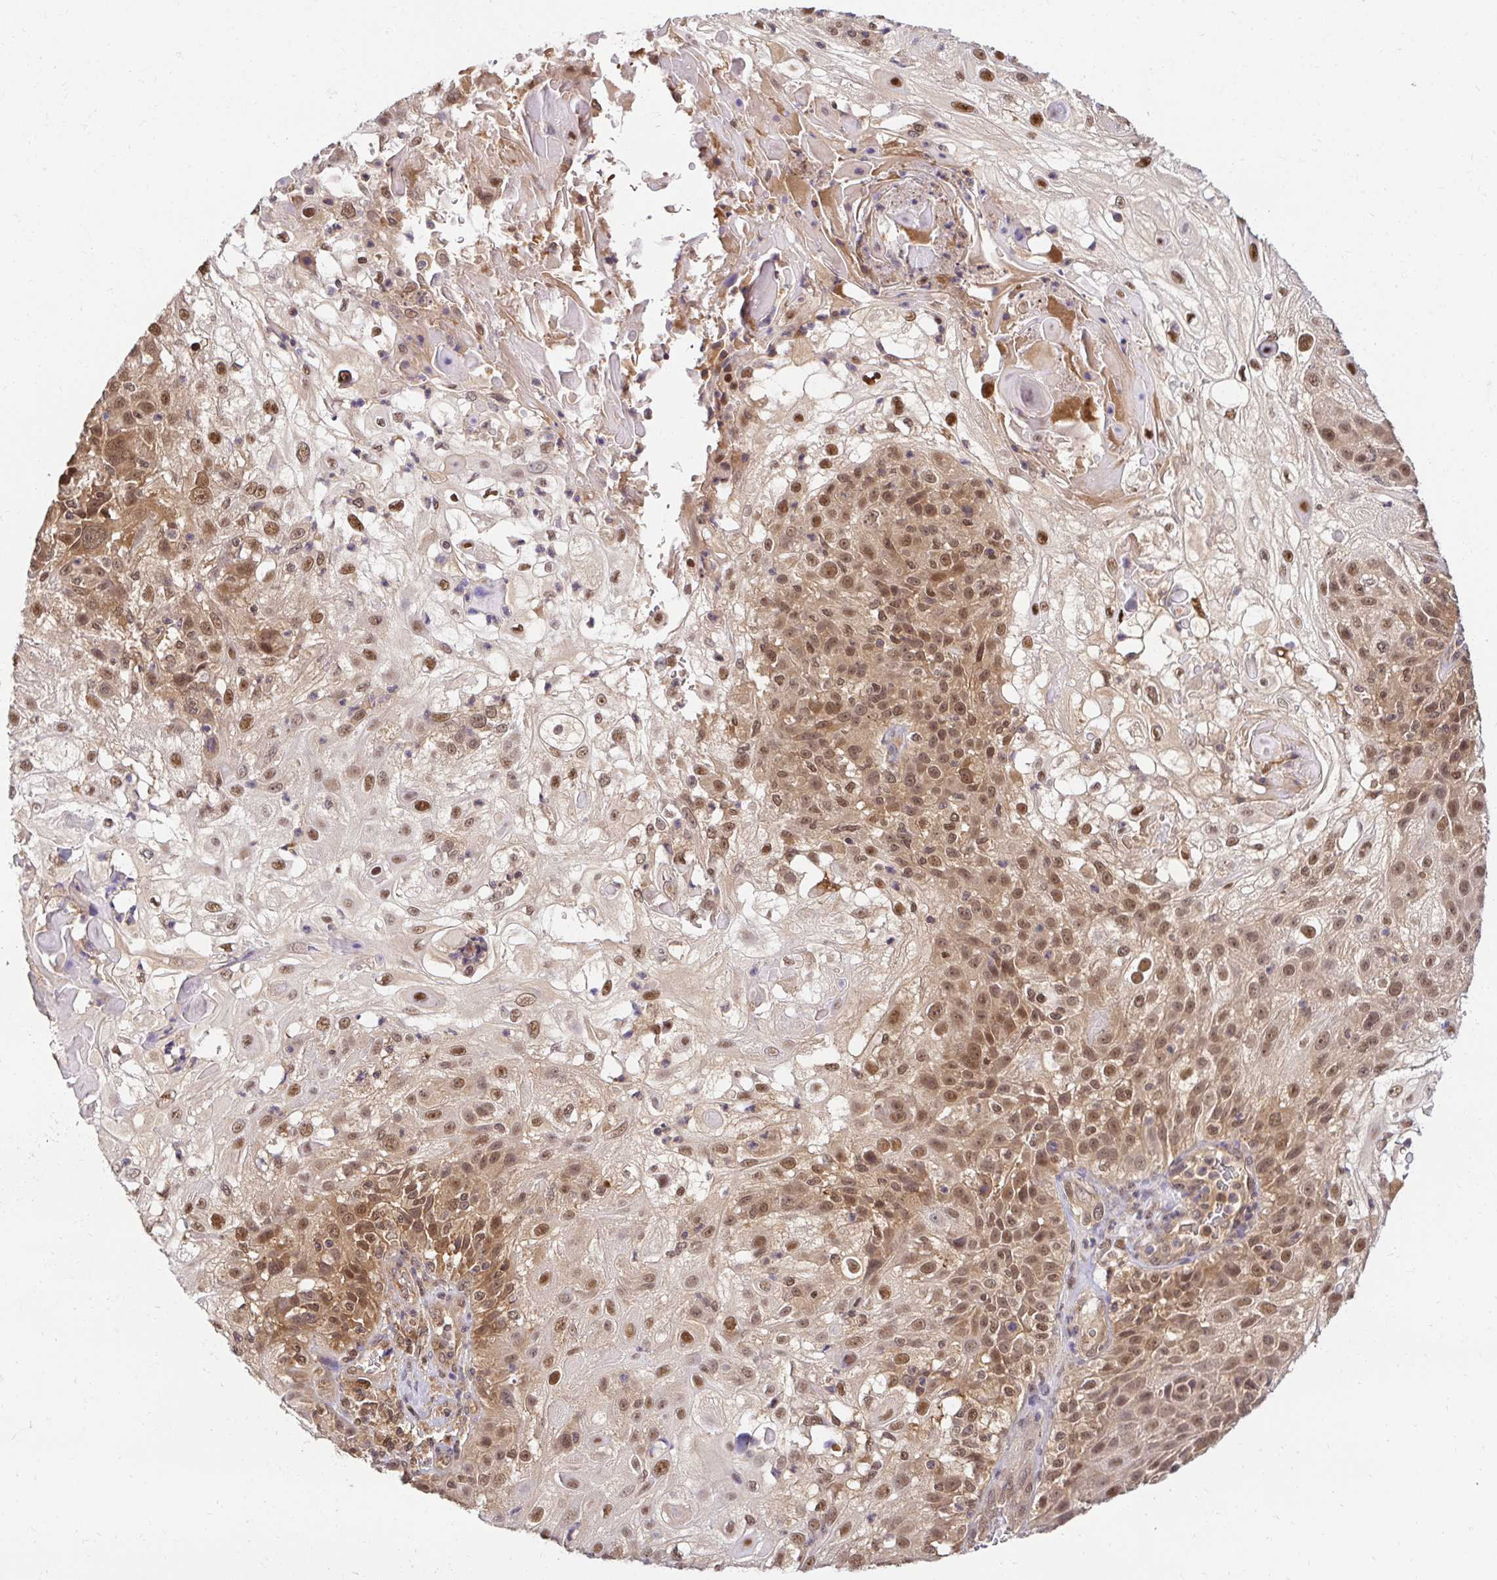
{"staining": {"intensity": "moderate", "quantity": ">75%", "location": "cytoplasmic/membranous,nuclear"}, "tissue": "skin cancer", "cell_type": "Tumor cells", "image_type": "cancer", "snomed": [{"axis": "morphology", "description": "Normal tissue, NOS"}, {"axis": "morphology", "description": "Squamous cell carcinoma, NOS"}, {"axis": "topography", "description": "Skin"}], "caption": "Protein staining of skin cancer (squamous cell carcinoma) tissue reveals moderate cytoplasmic/membranous and nuclear staining in about >75% of tumor cells.", "gene": "PSMA4", "patient": {"sex": "female", "age": 83}}